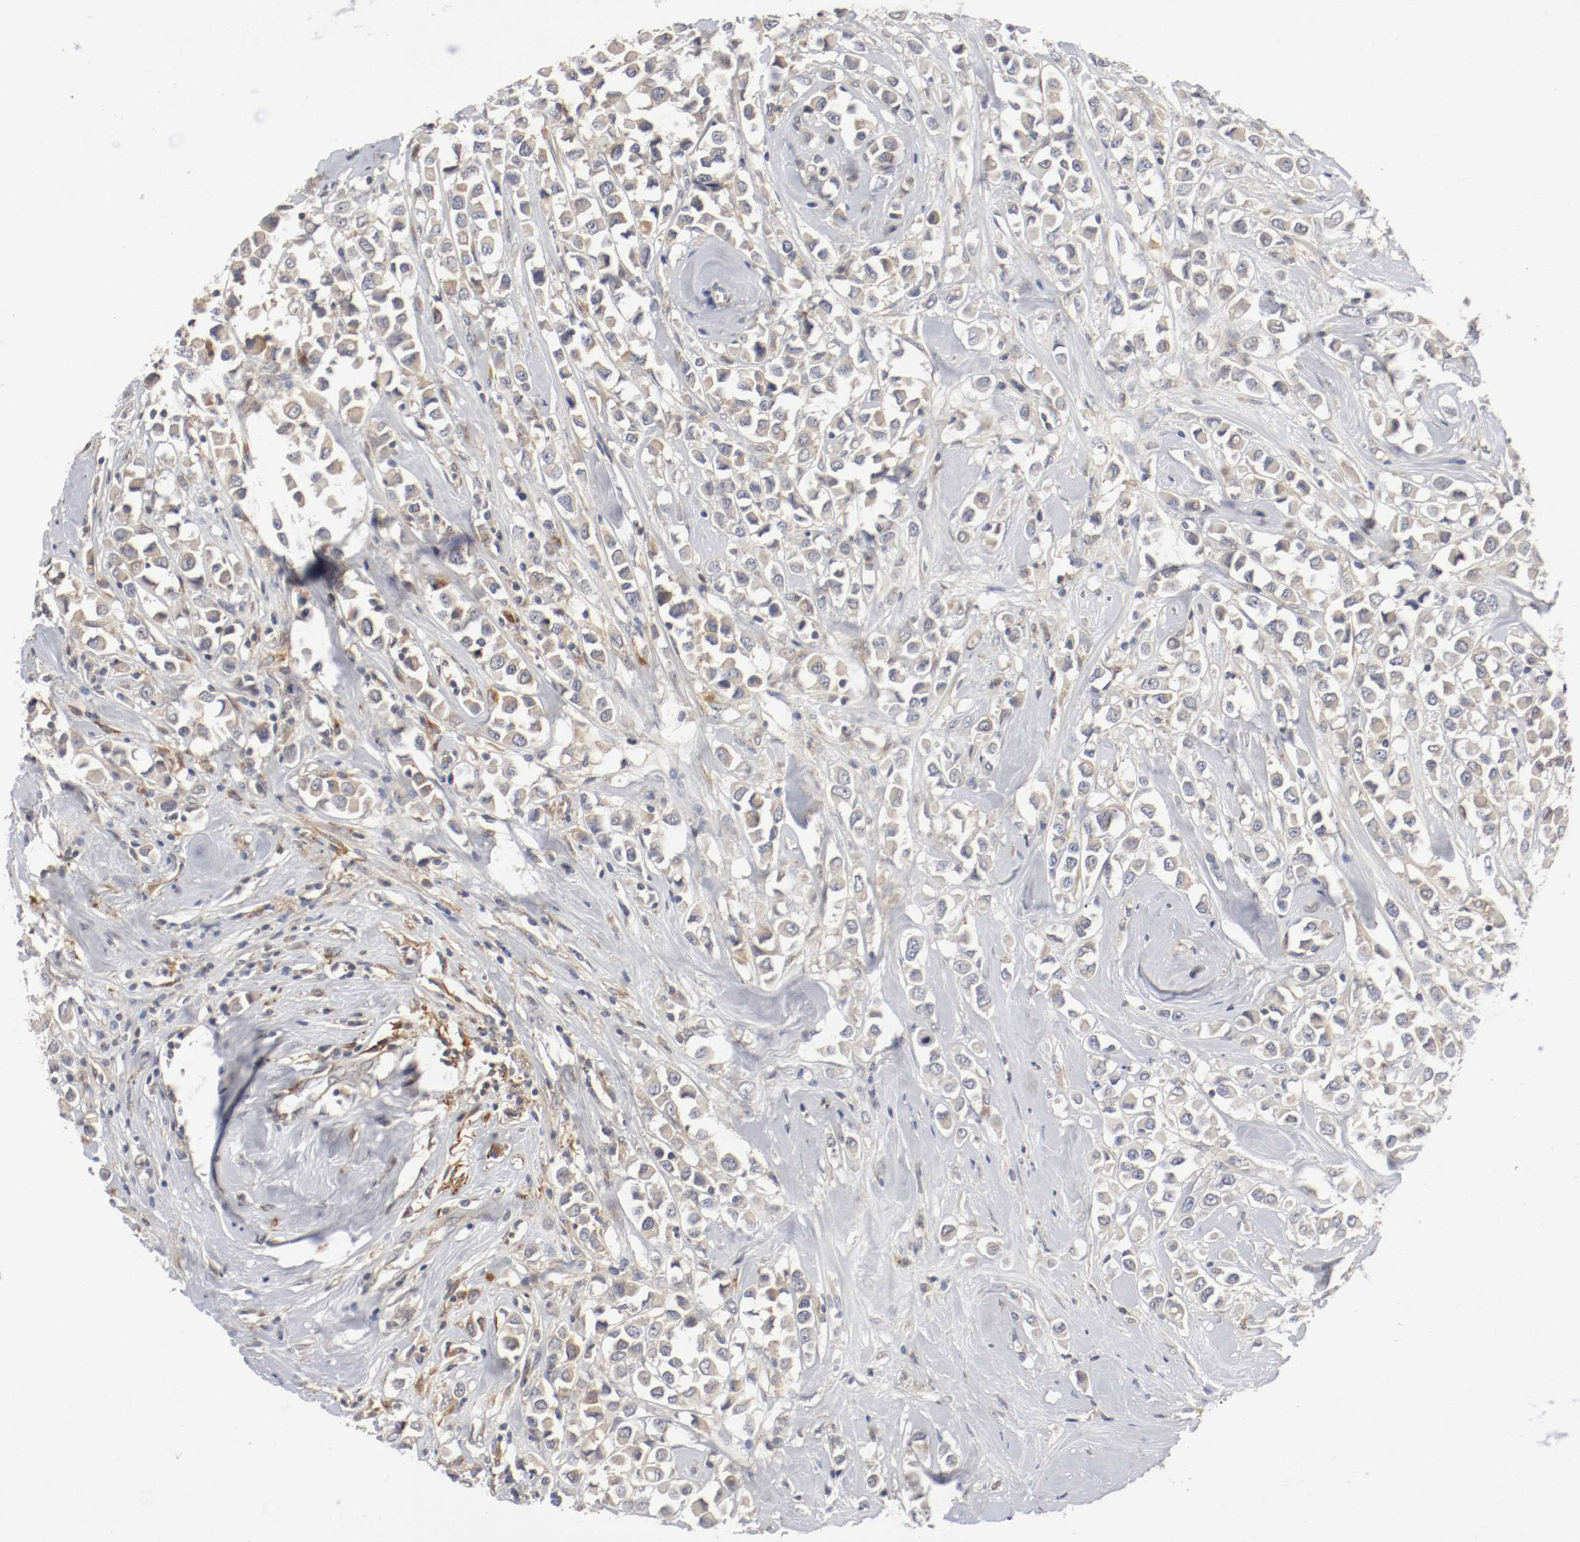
{"staining": {"intensity": "weak", "quantity": ">75%", "location": "cytoplasmic/membranous"}, "tissue": "breast cancer", "cell_type": "Tumor cells", "image_type": "cancer", "snomed": [{"axis": "morphology", "description": "Duct carcinoma"}, {"axis": "topography", "description": "Breast"}], "caption": "Weak cytoplasmic/membranous expression for a protein is seen in approximately >75% of tumor cells of breast cancer using IHC.", "gene": "REN", "patient": {"sex": "female", "age": 61}}